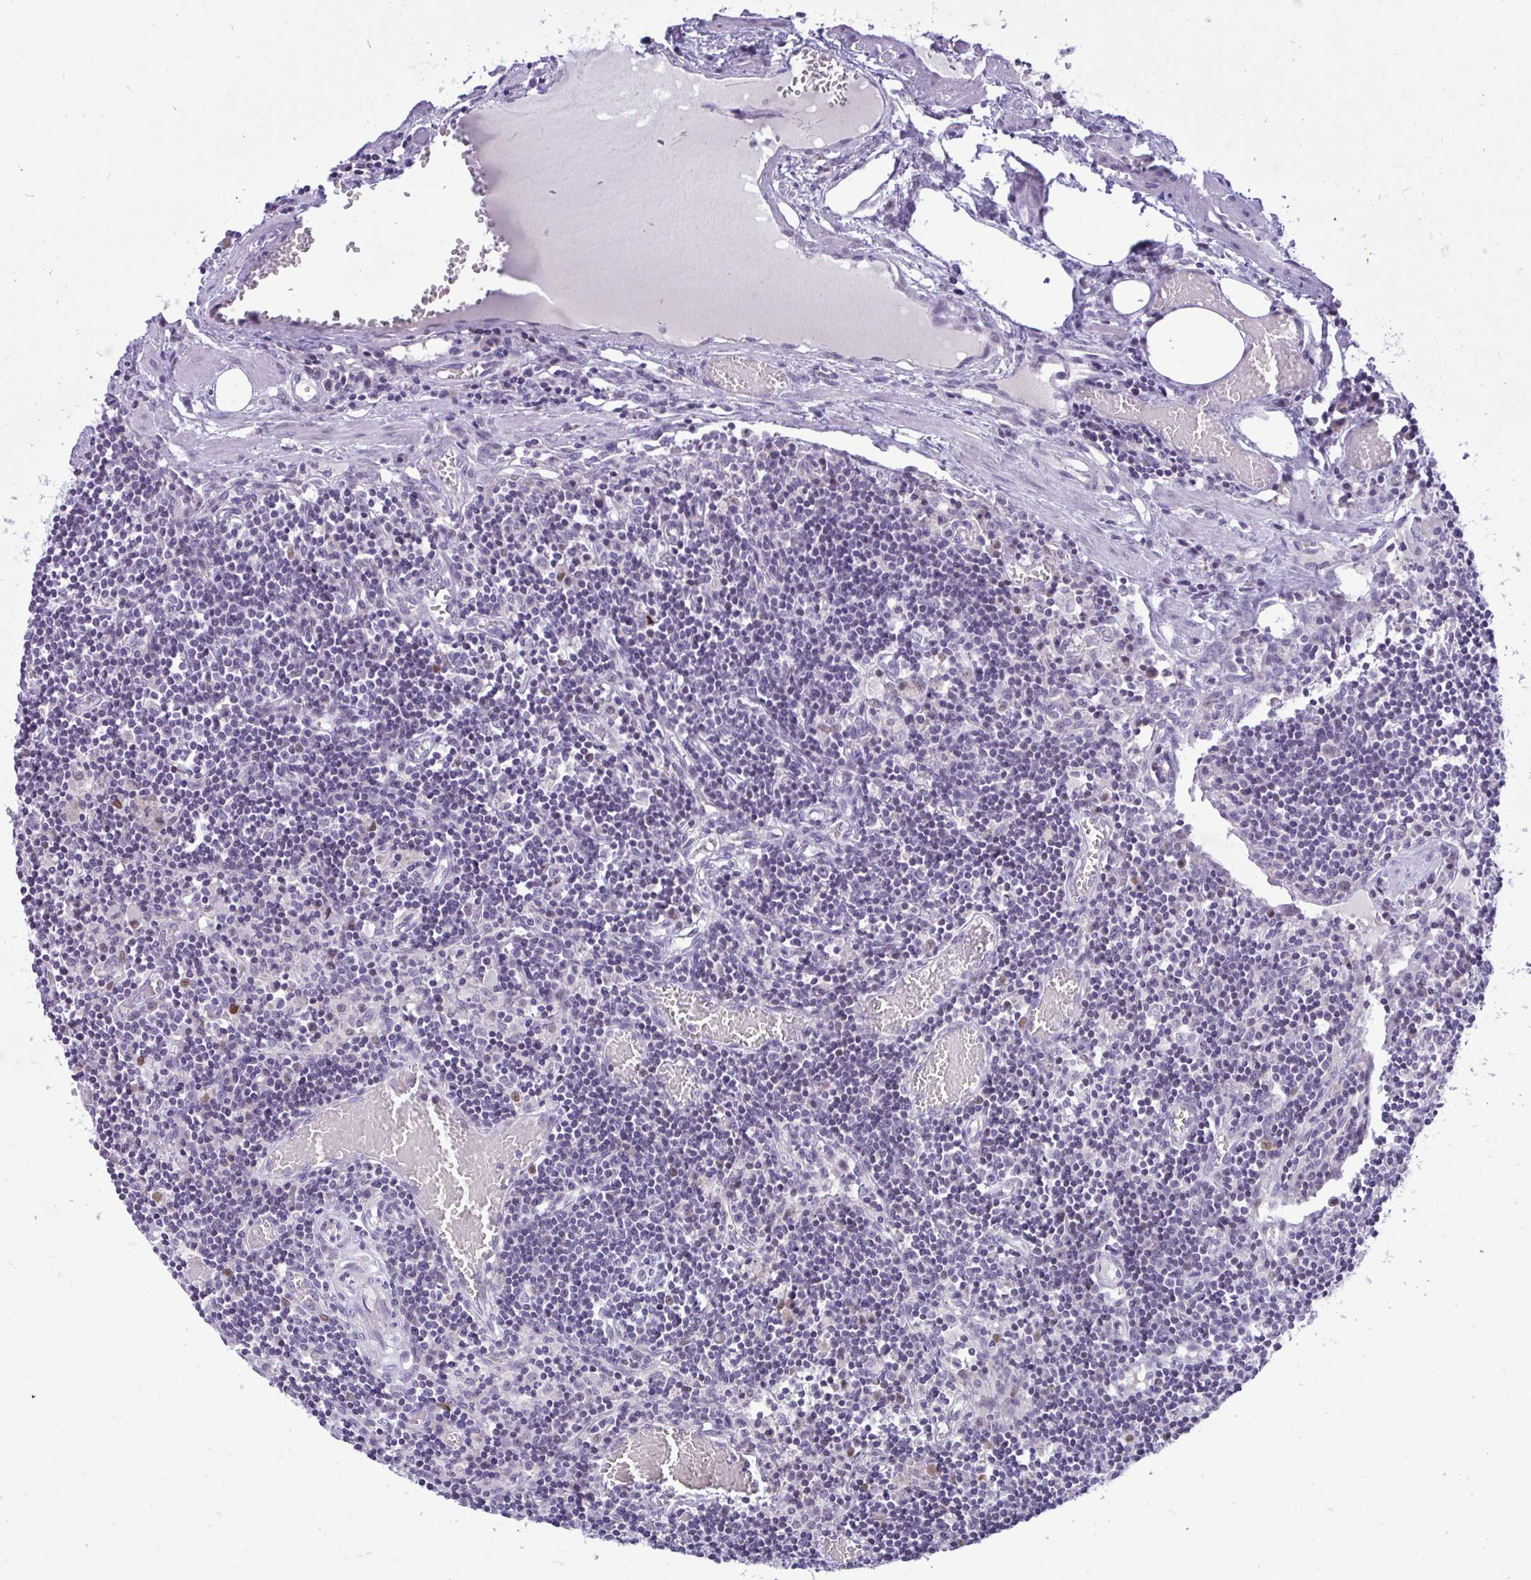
{"staining": {"intensity": "negative", "quantity": "none", "location": "none"}, "tissue": "lymph node", "cell_type": "Germinal center cells", "image_type": "normal", "snomed": [{"axis": "morphology", "description": "Normal tissue, NOS"}, {"axis": "topography", "description": "Lymph node"}], "caption": "Protein analysis of unremarkable lymph node reveals no significant positivity in germinal center cells. (DAB (3,3'-diaminobenzidine) immunohistochemistry (IHC), high magnification).", "gene": "EPOP", "patient": {"sex": "male", "age": 66}}